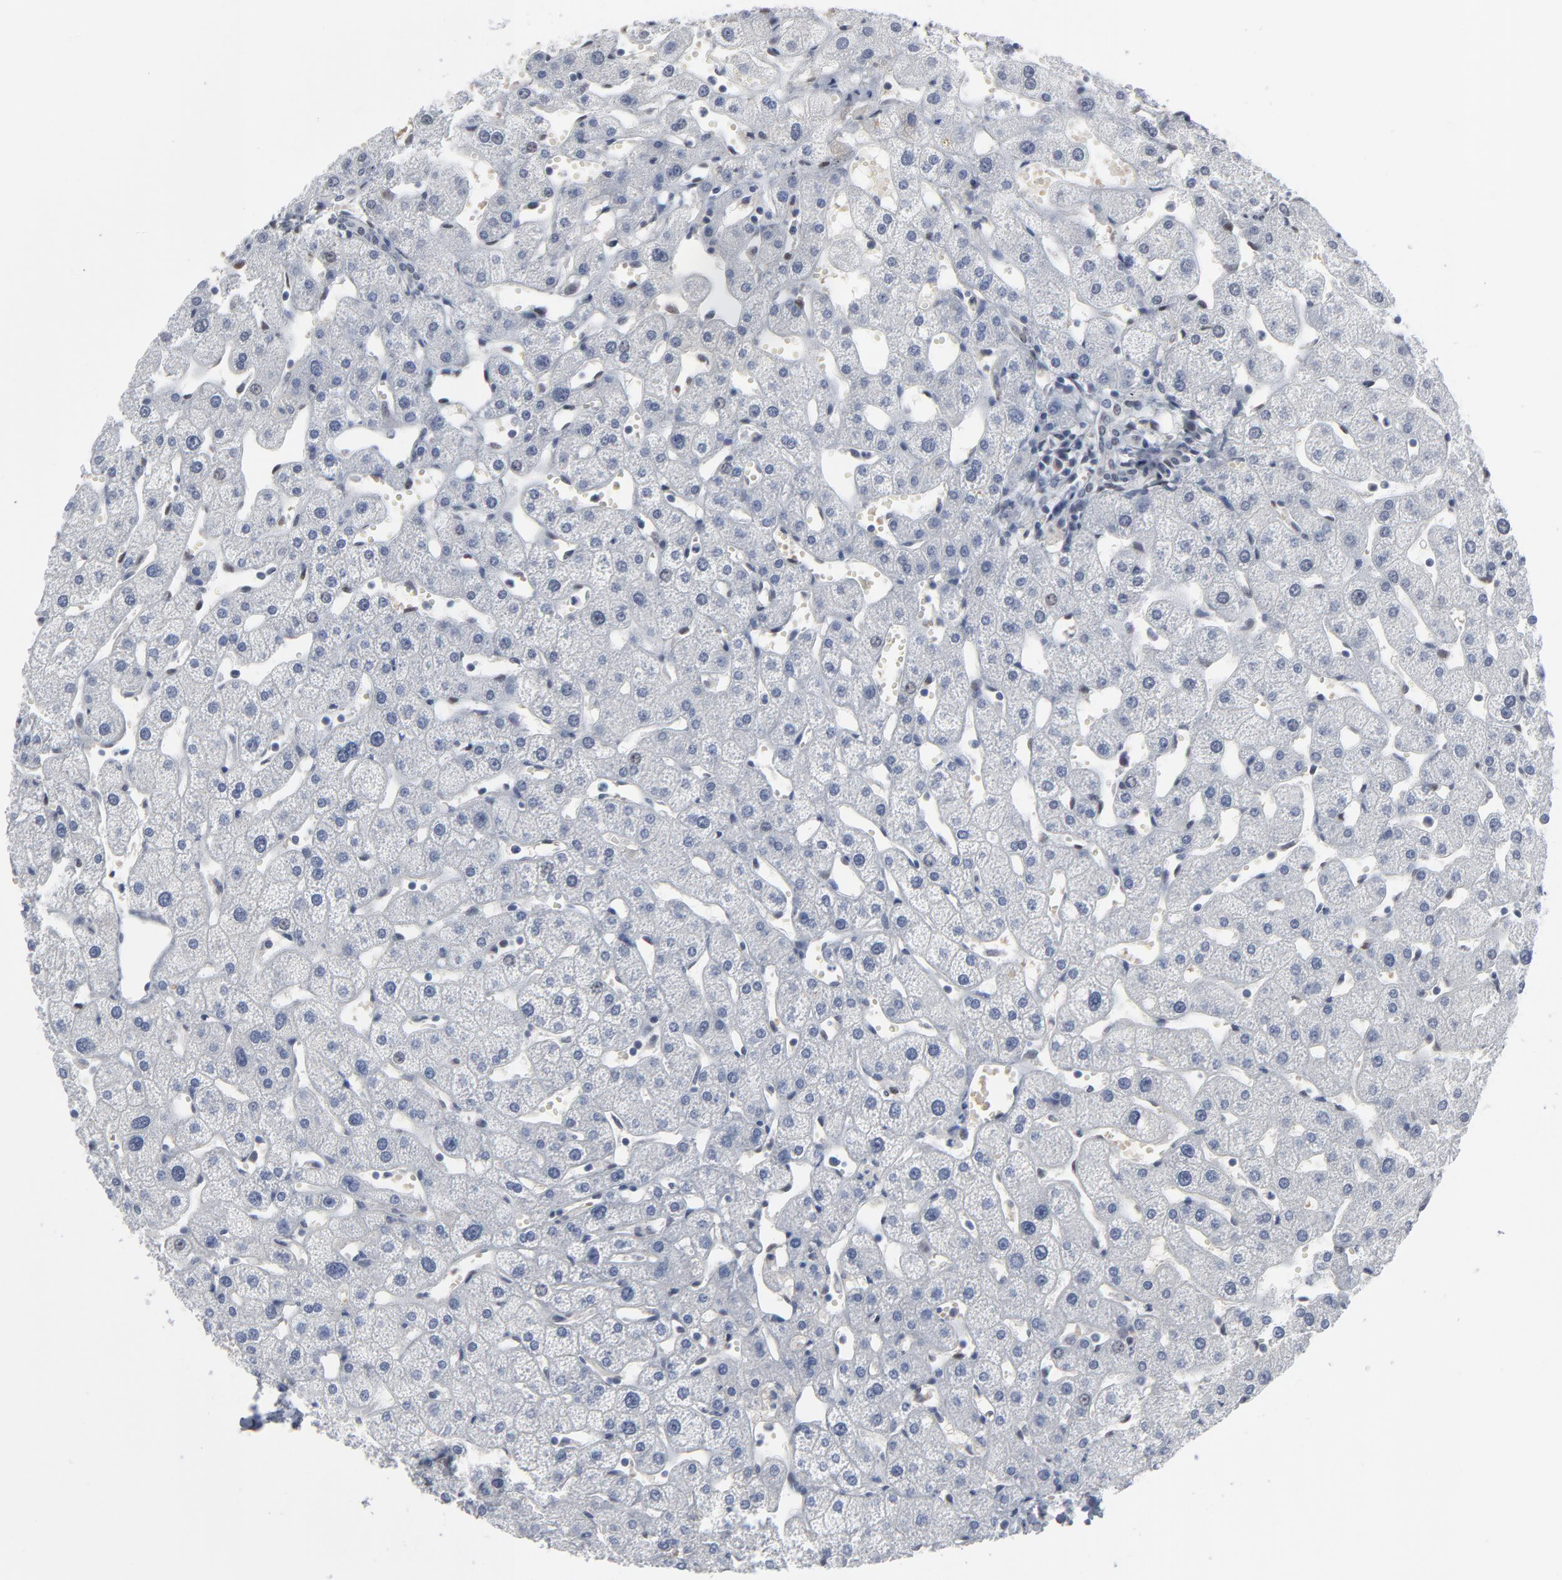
{"staining": {"intensity": "negative", "quantity": "none", "location": "none"}, "tissue": "liver", "cell_type": "Cholangiocytes", "image_type": "normal", "snomed": [{"axis": "morphology", "description": "Normal tissue, NOS"}, {"axis": "topography", "description": "Liver"}], "caption": "Immunohistochemistry histopathology image of benign liver: liver stained with DAB shows no significant protein positivity in cholangiocytes.", "gene": "ATF7", "patient": {"sex": "male", "age": 67}}